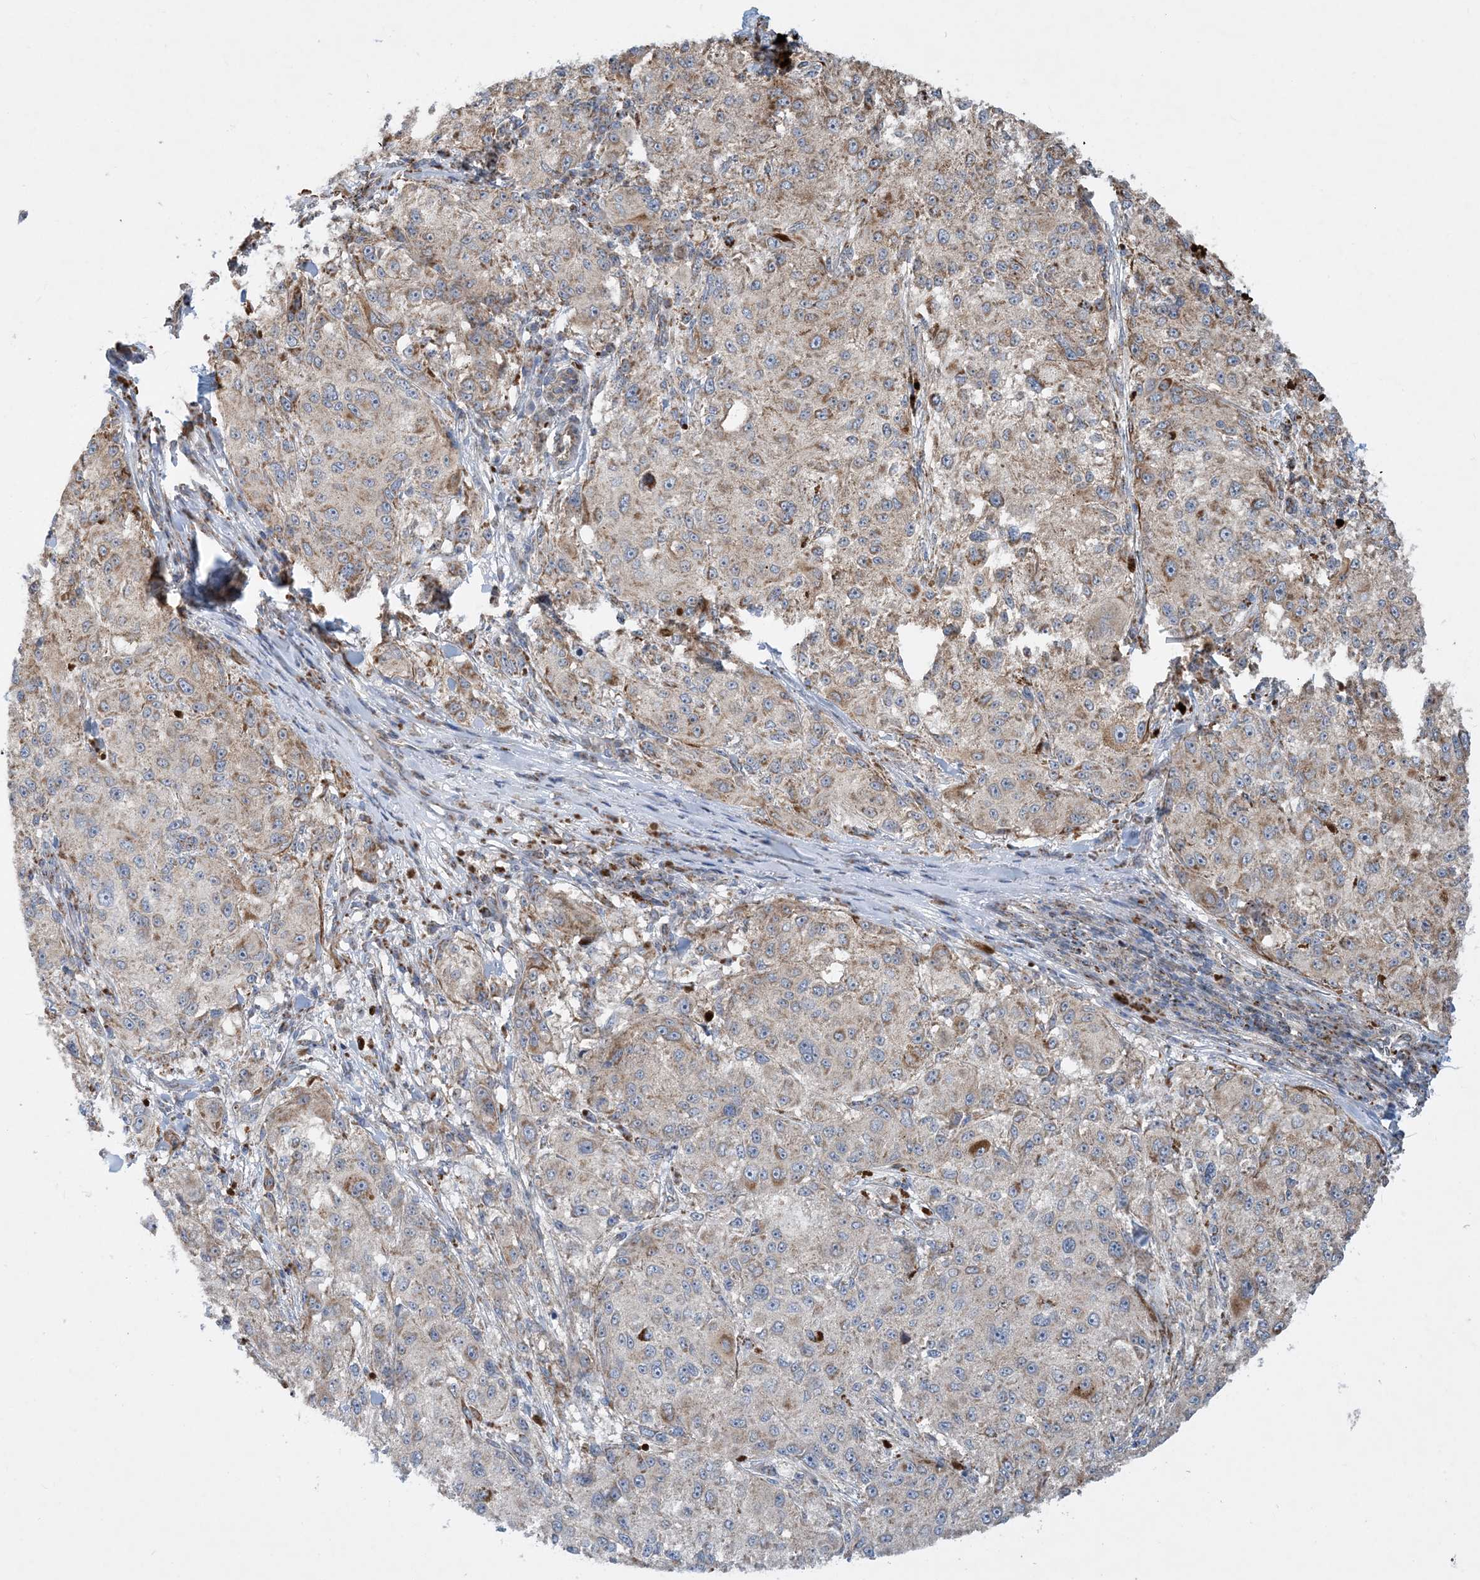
{"staining": {"intensity": "moderate", "quantity": "<25%", "location": "cytoplasmic/membranous"}, "tissue": "melanoma", "cell_type": "Tumor cells", "image_type": "cancer", "snomed": [{"axis": "morphology", "description": "Necrosis, NOS"}, {"axis": "morphology", "description": "Malignant melanoma, NOS"}, {"axis": "topography", "description": "Skin"}], "caption": "Immunohistochemistry of melanoma shows low levels of moderate cytoplasmic/membranous staining in about <25% of tumor cells.", "gene": "PCDHGA1", "patient": {"sex": "female", "age": 87}}